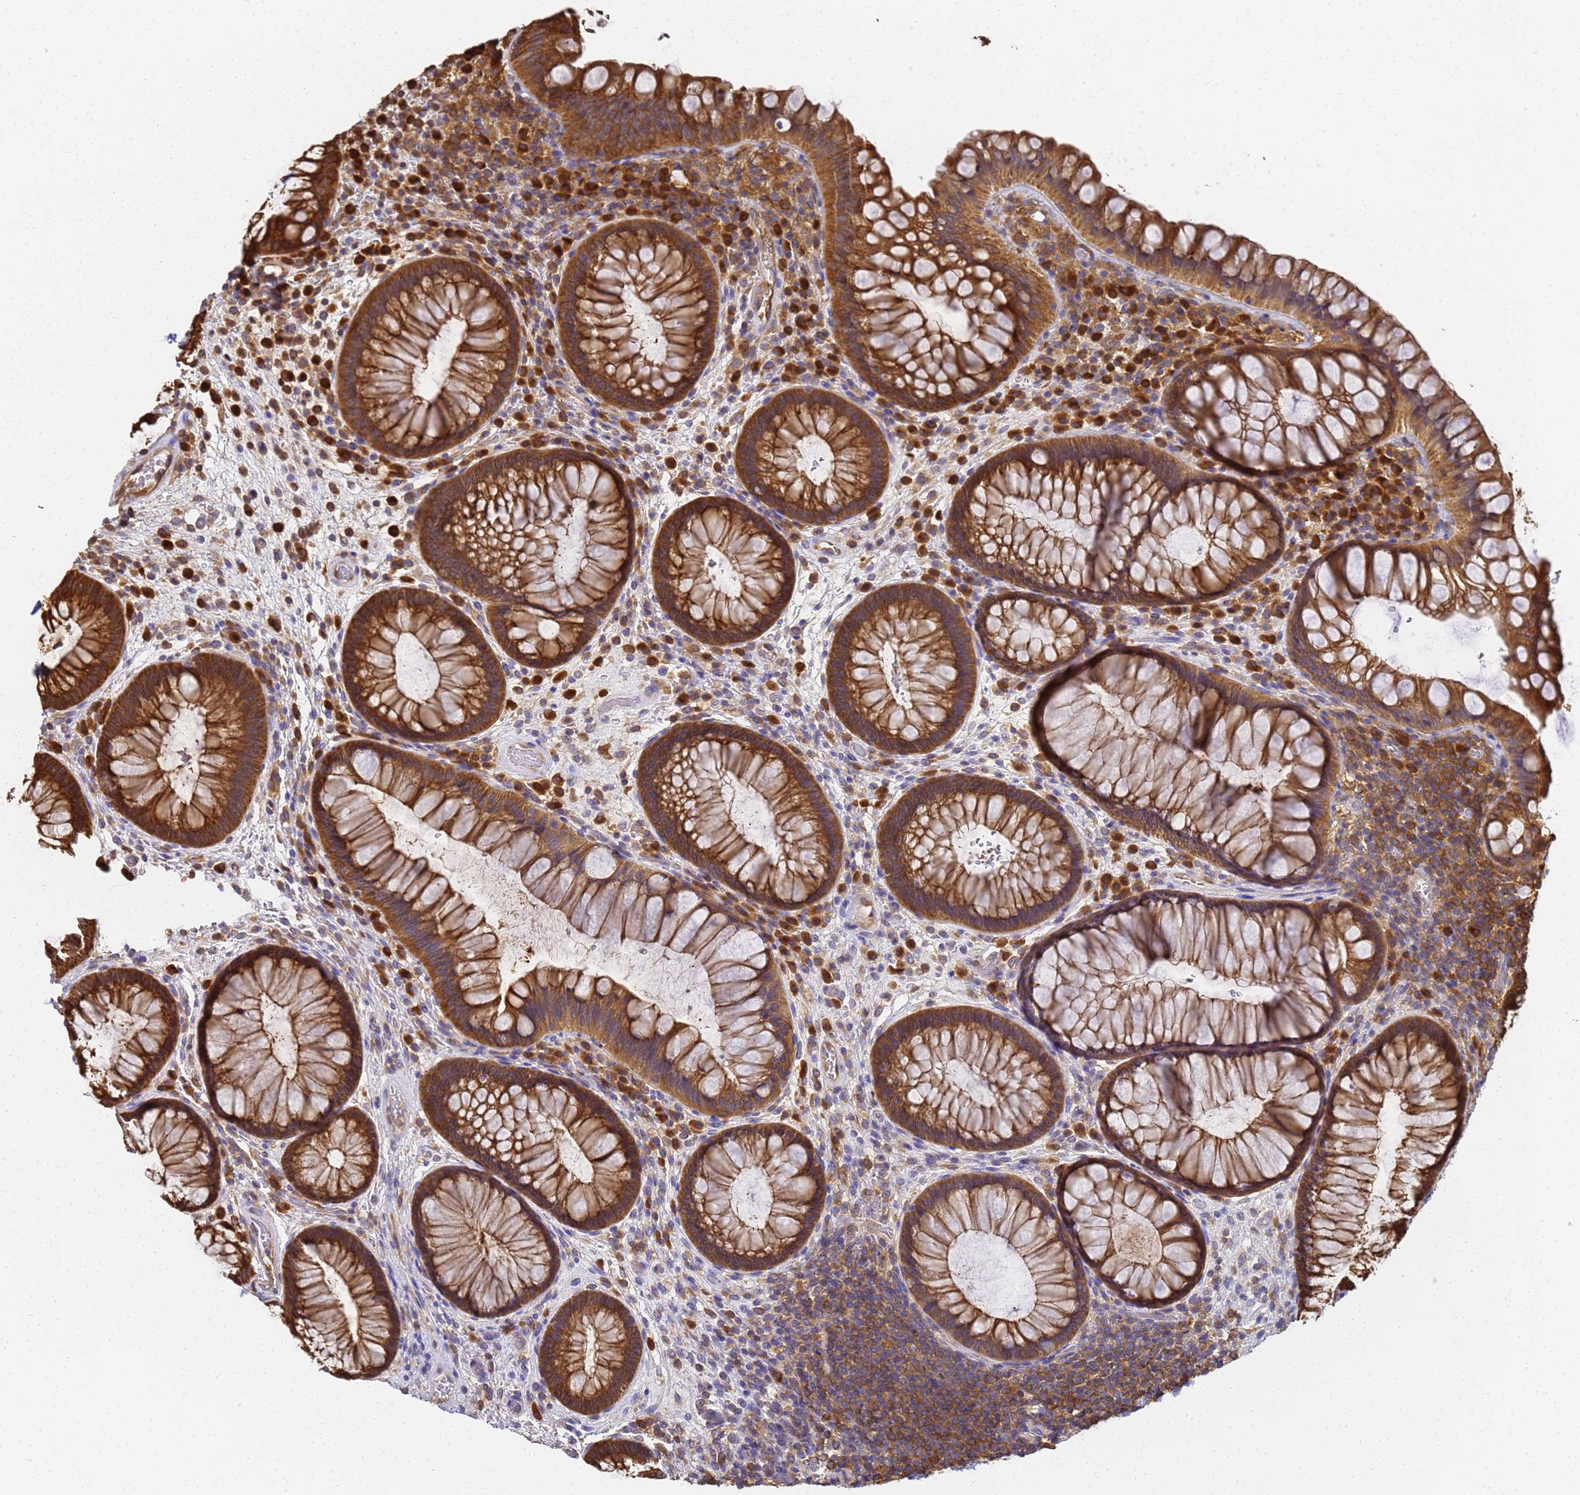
{"staining": {"intensity": "strong", "quantity": ">75%", "location": "cytoplasmic/membranous"}, "tissue": "rectum", "cell_type": "Glandular cells", "image_type": "normal", "snomed": [{"axis": "morphology", "description": "Normal tissue, NOS"}, {"axis": "topography", "description": "Rectum"}], "caption": "IHC histopathology image of benign rectum stained for a protein (brown), which shows high levels of strong cytoplasmic/membranous positivity in about >75% of glandular cells.", "gene": "NME1", "patient": {"sex": "male", "age": 51}}